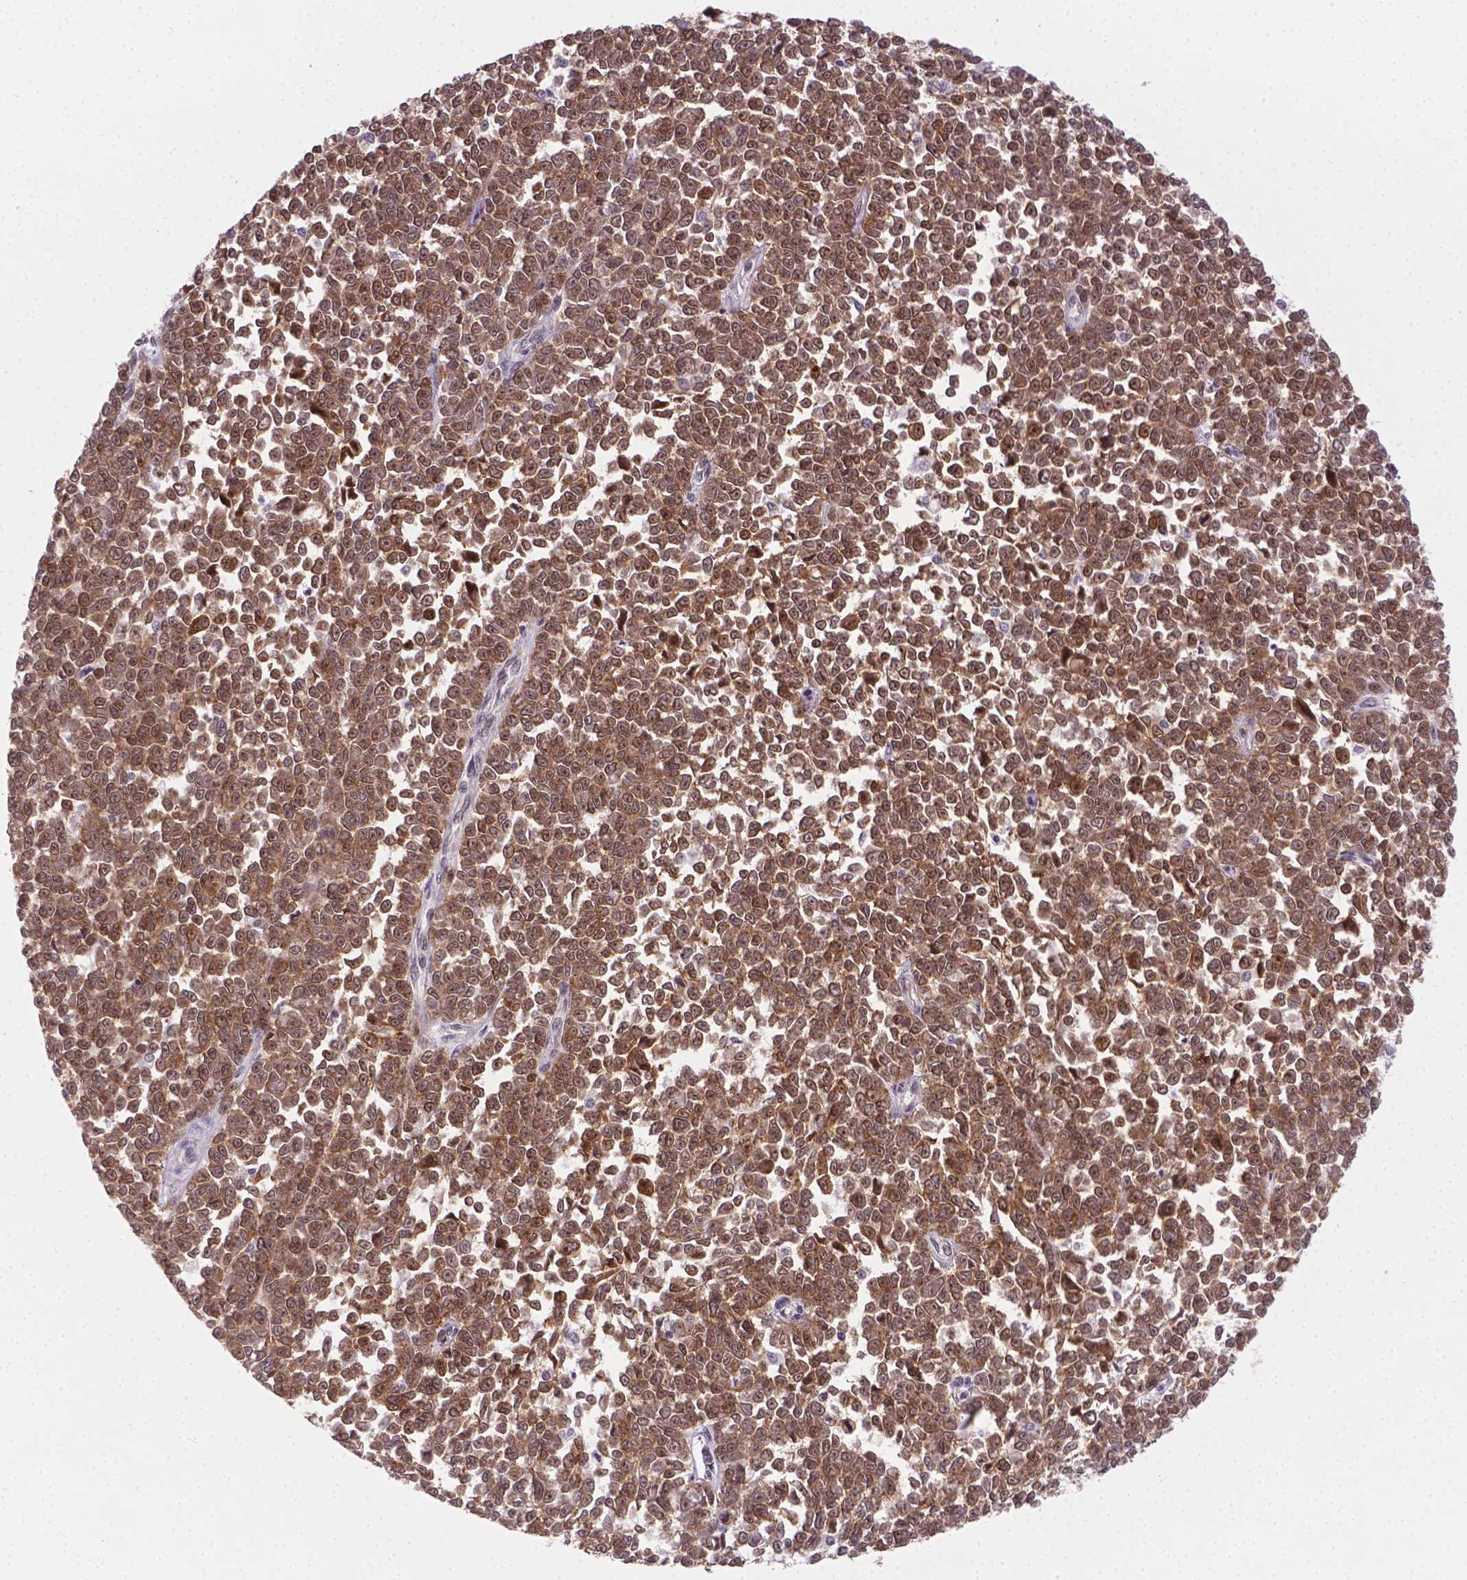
{"staining": {"intensity": "strong", "quantity": "25%-75%", "location": "cytoplasmic/membranous,nuclear"}, "tissue": "melanoma", "cell_type": "Tumor cells", "image_type": "cancer", "snomed": [{"axis": "morphology", "description": "Malignant melanoma, NOS"}, {"axis": "topography", "description": "Skin"}], "caption": "An image showing strong cytoplasmic/membranous and nuclear expression in approximately 25%-75% of tumor cells in malignant melanoma, as visualized by brown immunohistochemical staining.", "gene": "ANKRD54", "patient": {"sex": "female", "age": 95}}